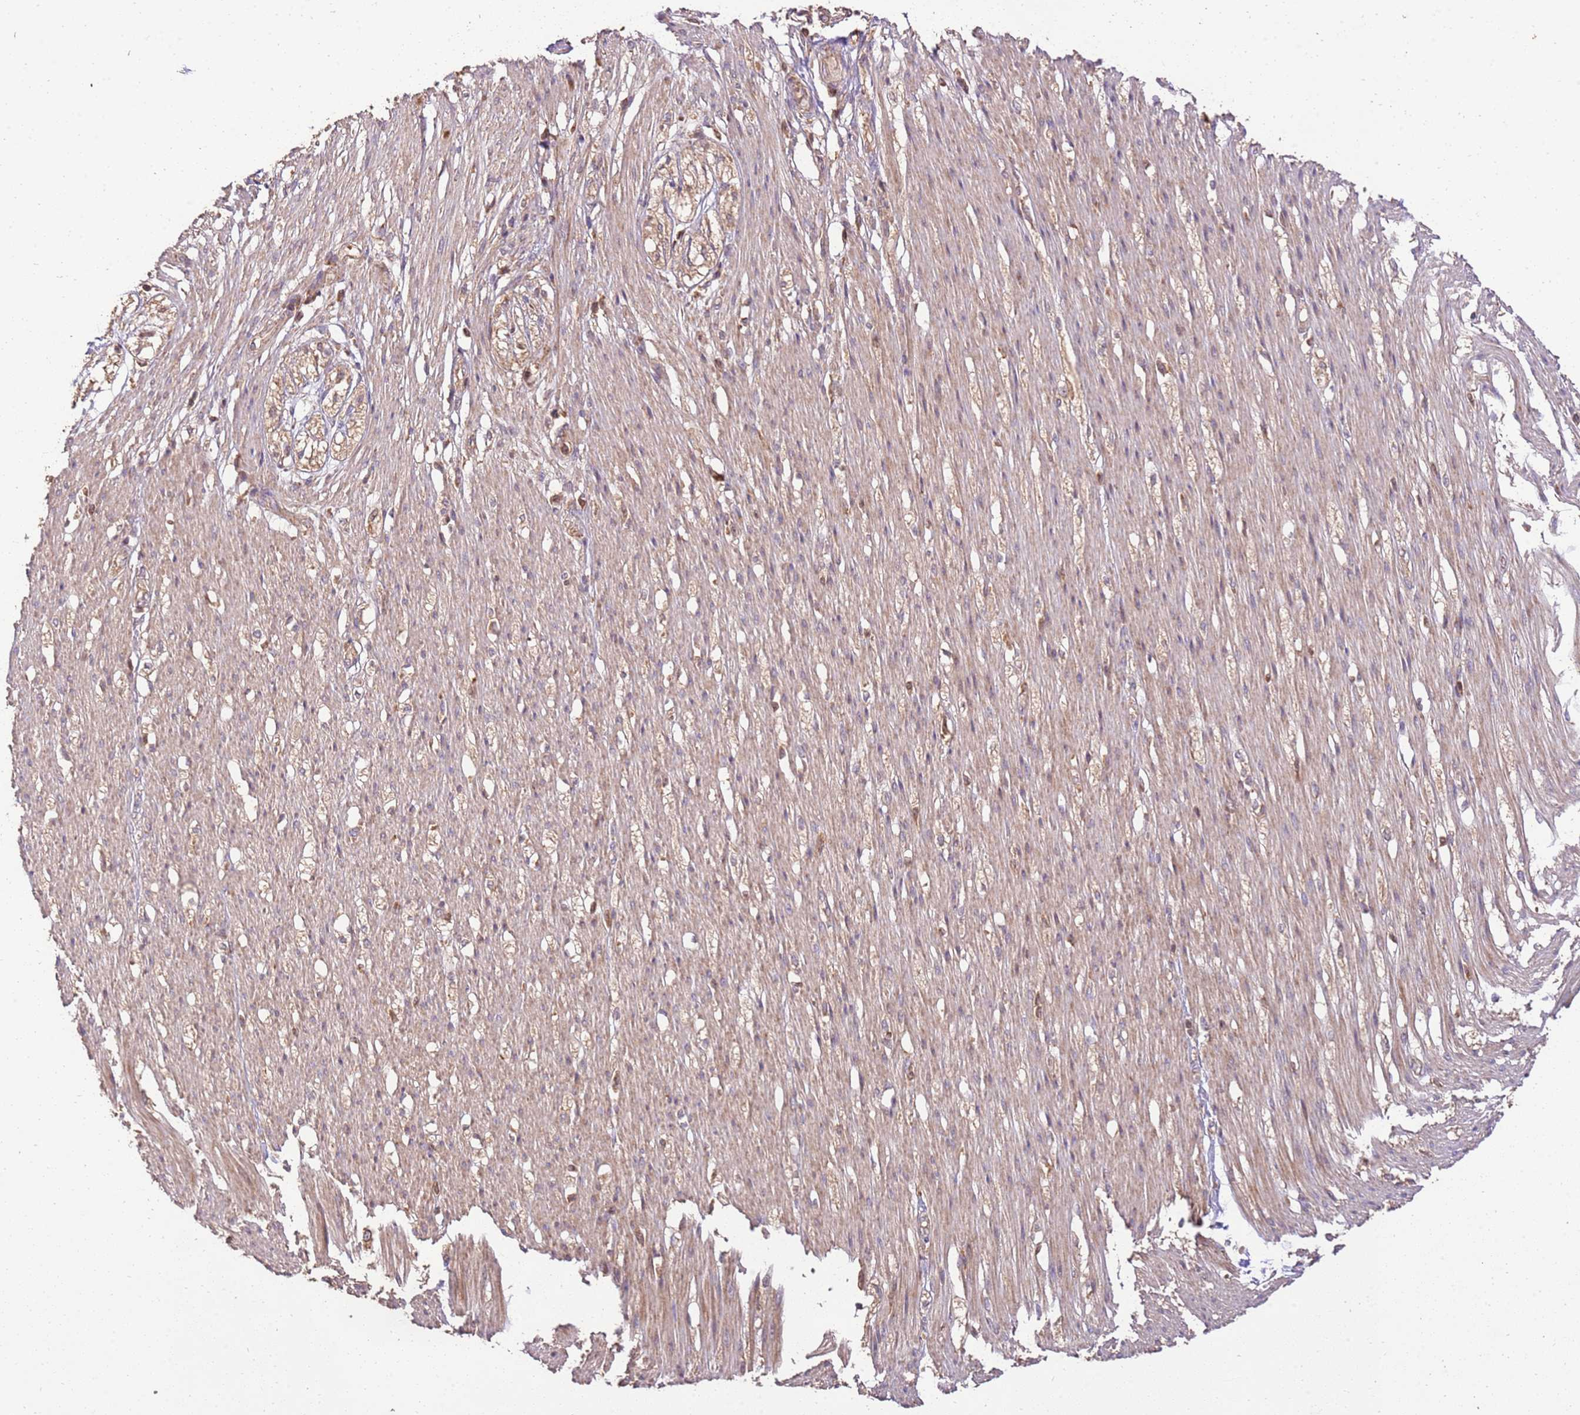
{"staining": {"intensity": "strong", "quantity": "25%-75%", "location": "cytoplasmic/membranous"}, "tissue": "smooth muscle", "cell_type": "Smooth muscle cells", "image_type": "normal", "snomed": [{"axis": "morphology", "description": "Normal tissue, NOS"}, {"axis": "morphology", "description": "Adenocarcinoma, NOS"}, {"axis": "topography", "description": "Colon"}, {"axis": "topography", "description": "Peripheral nerve tissue"}], "caption": "Protein staining displays strong cytoplasmic/membranous positivity in approximately 25%-75% of smooth muscle cells in unremarkable smooth muscle.", "gene": "LRRC28", "patient": {"sex": "male", "age": 14}}